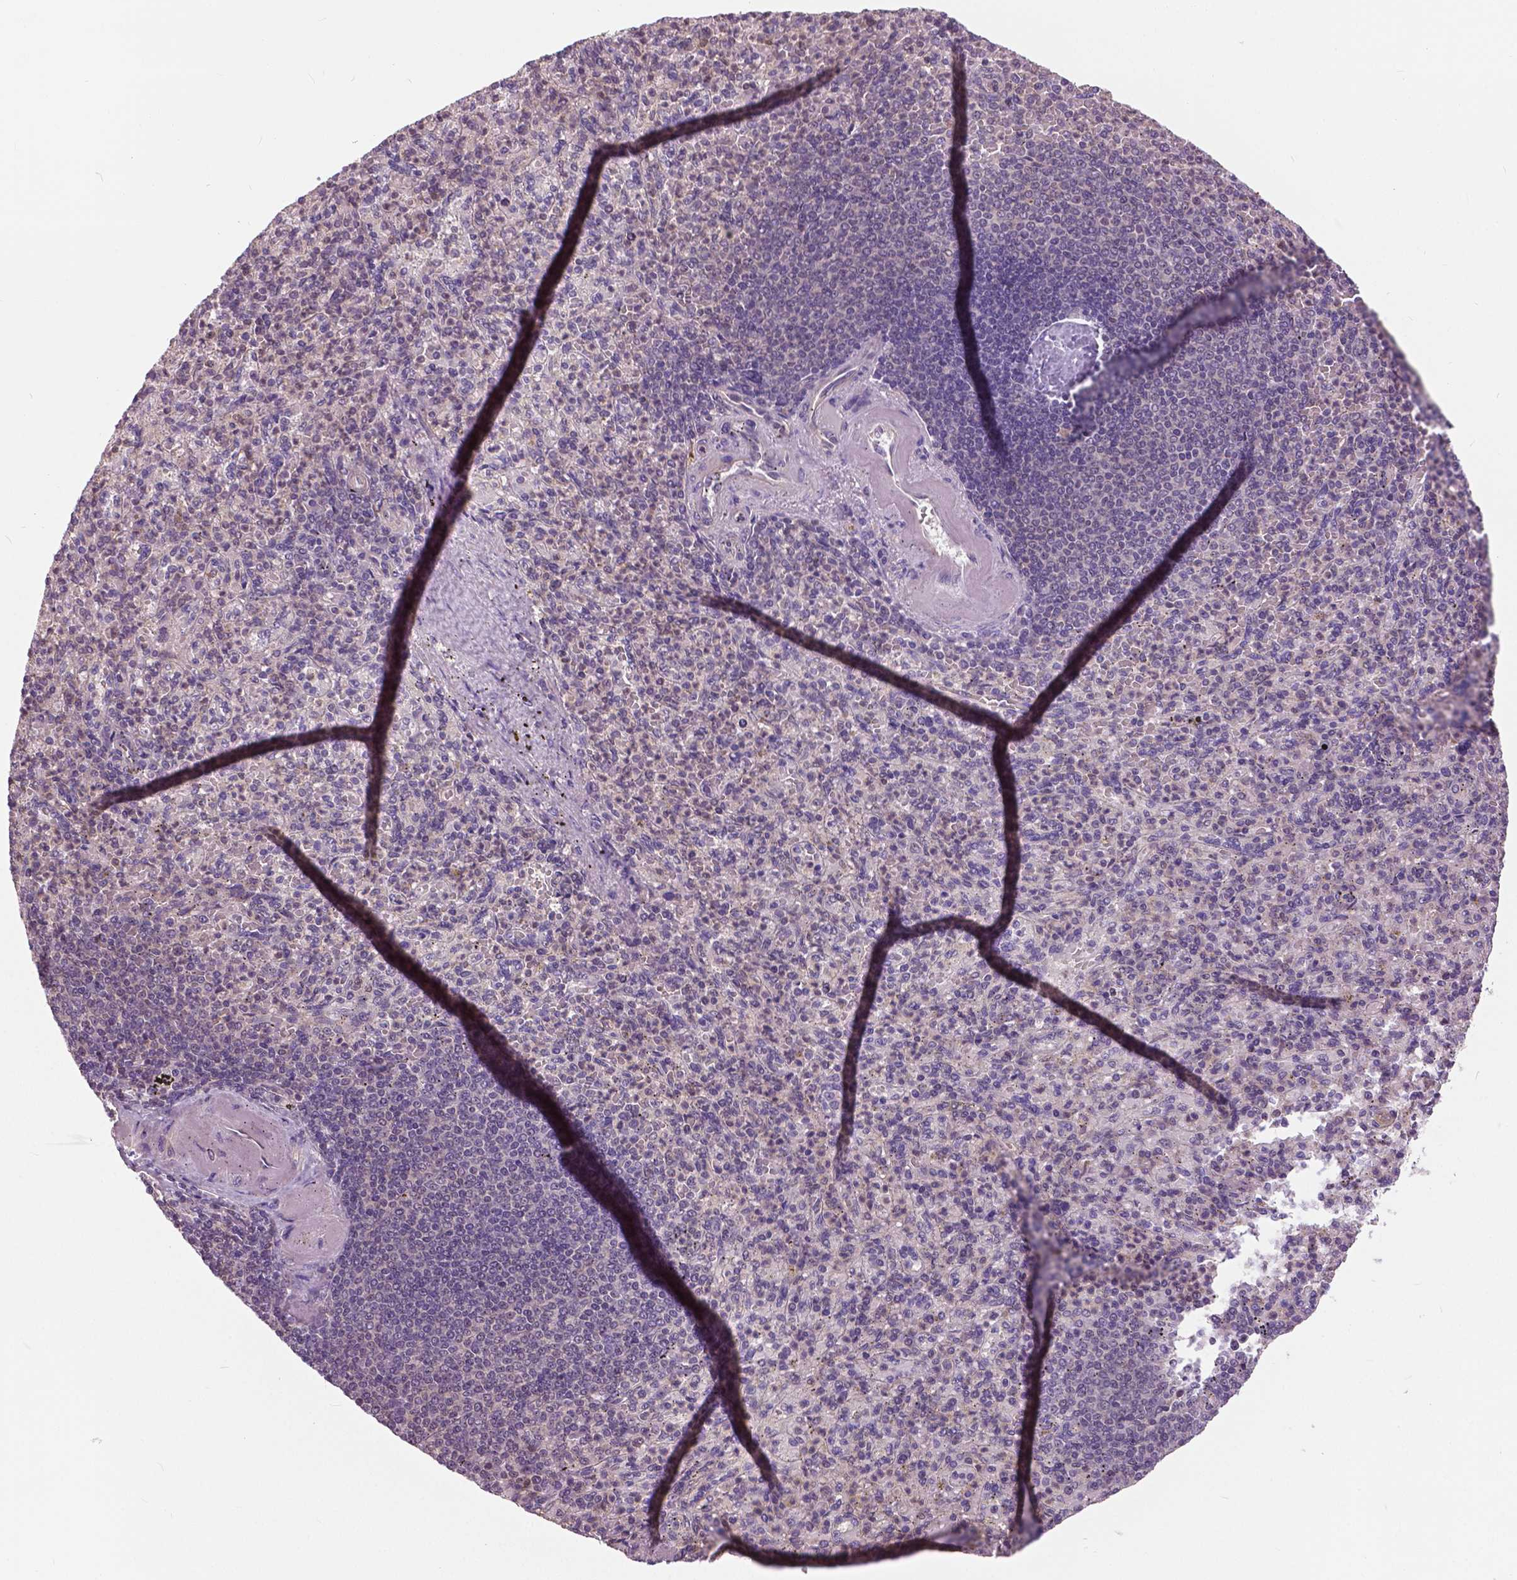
{"staining": {"intensity": "negative", "quantity": "none", "location": "none"}, "tissue": "spleen", "cell_type": "Cells in red pulp", "image_type": "normal", "snomed": [{"axis": "morphology", "description": "Normal tissue, NOS"}, {"axis": "topography", "description": "Spleen"}], "caption": "DAB (3,3'-diaminobenzidine) immunohistochemical staining of benign human spleen shows no significant positivity in cells in red pulp. (Immunohistochemistry, brightfield microscopy, high magnification).", "gene": "ANXA13", "patient": {"sex": "female", "age": 74}}